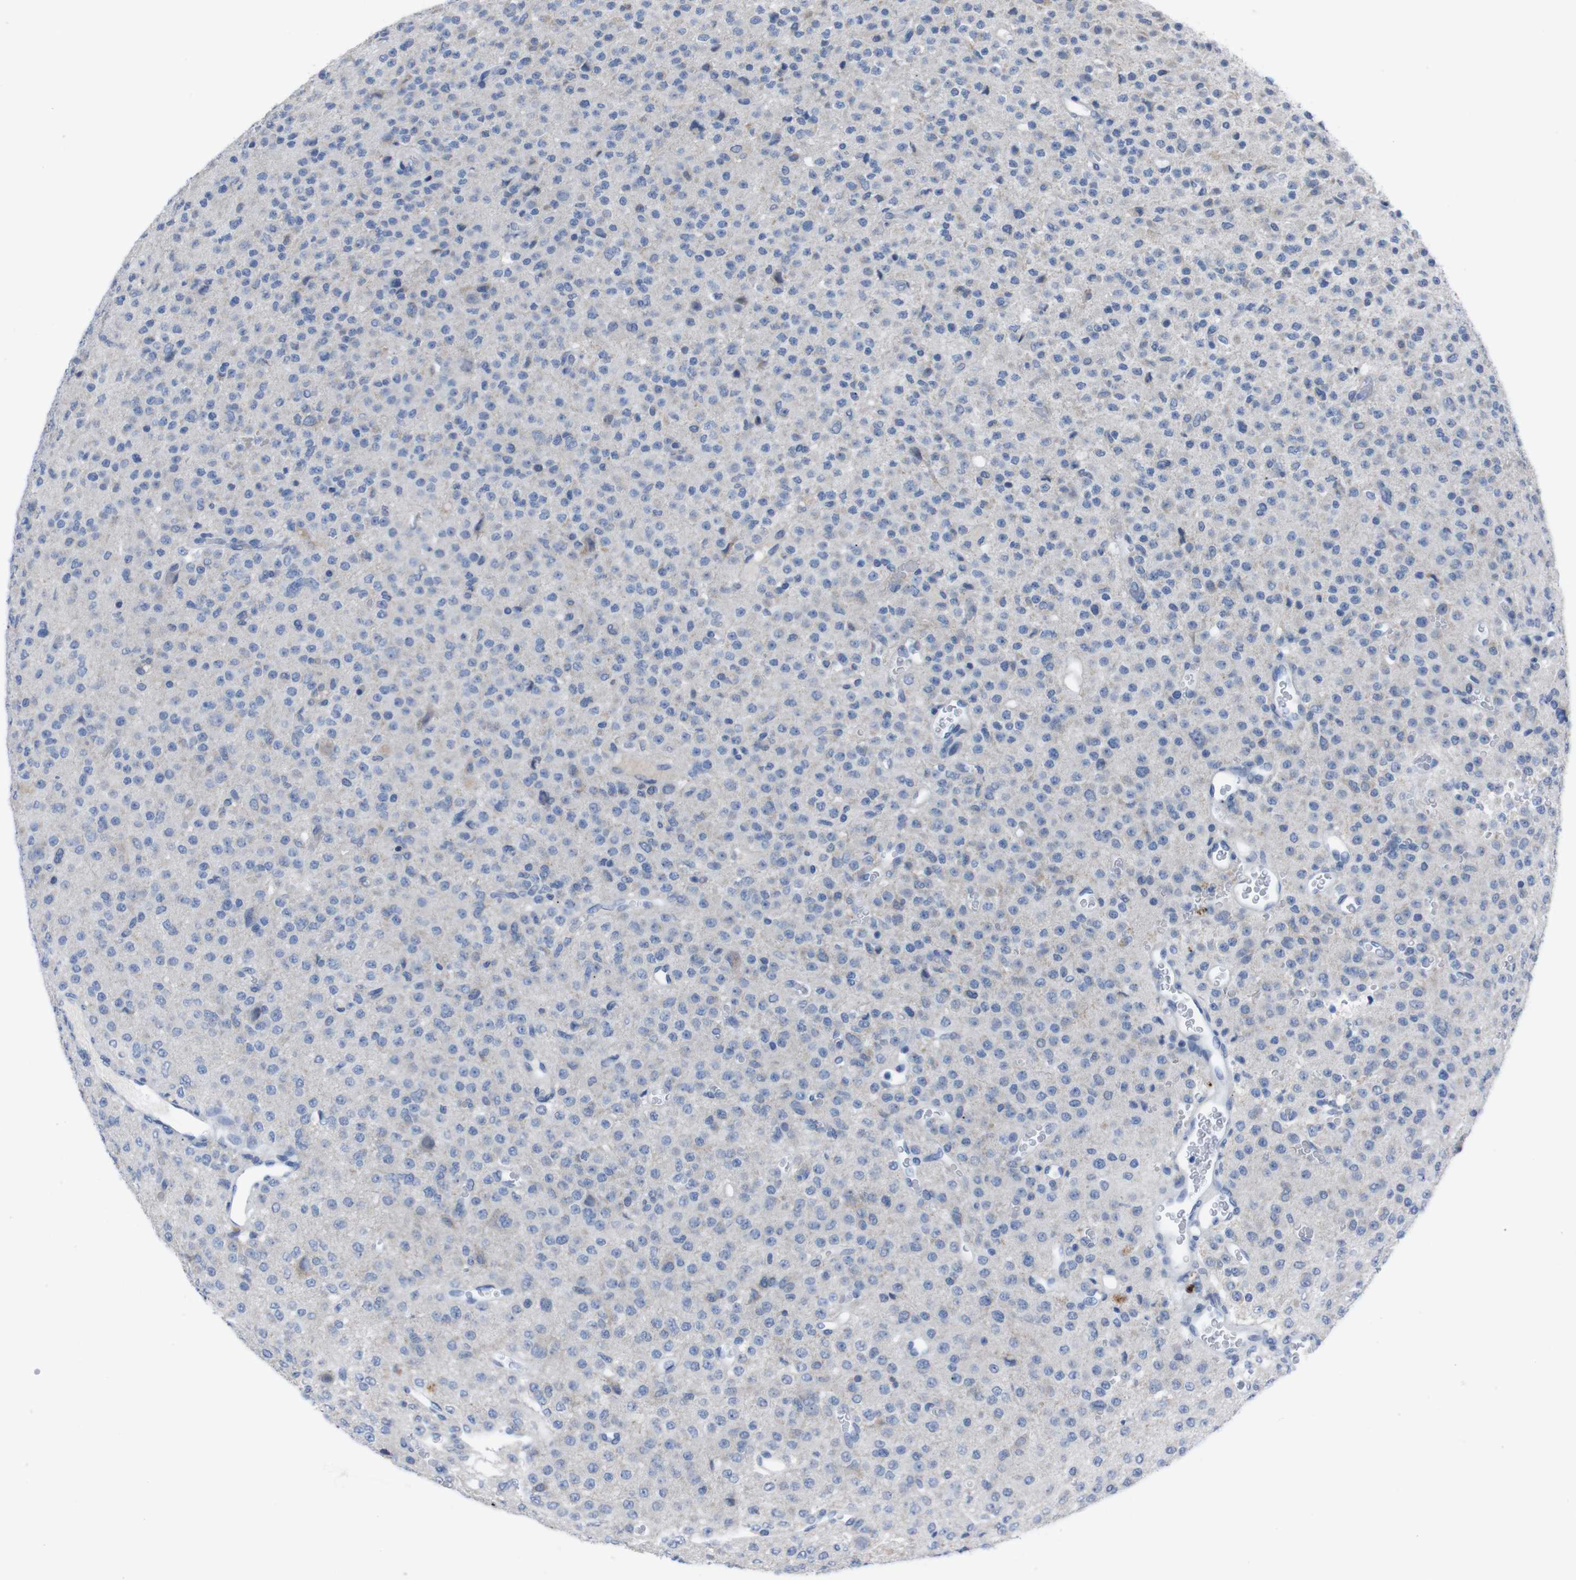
{"staining": {"intensity": "negative", "quantity": "none", "location": "none"}, "tissue": "glioma", "cell_type": "Tumor cells", "image_type": "cancer", "snomed": [{"axis": "morphology", "description": "Glioma, malignant, Low grade"}, {"axis": "topography", "description": "Brain"}], "caption": "High power microscopy image of an immunohistochemistry histopathology image of low-grade glioma (malignant), revealing no significant staining in tumor cells. (DAB (3,3'-diaminobenzidine) IHC visualized using brightfield microscopy, high magnification).", "gene": "IRF4", "patient": {"sex": "male", "age": 38}}